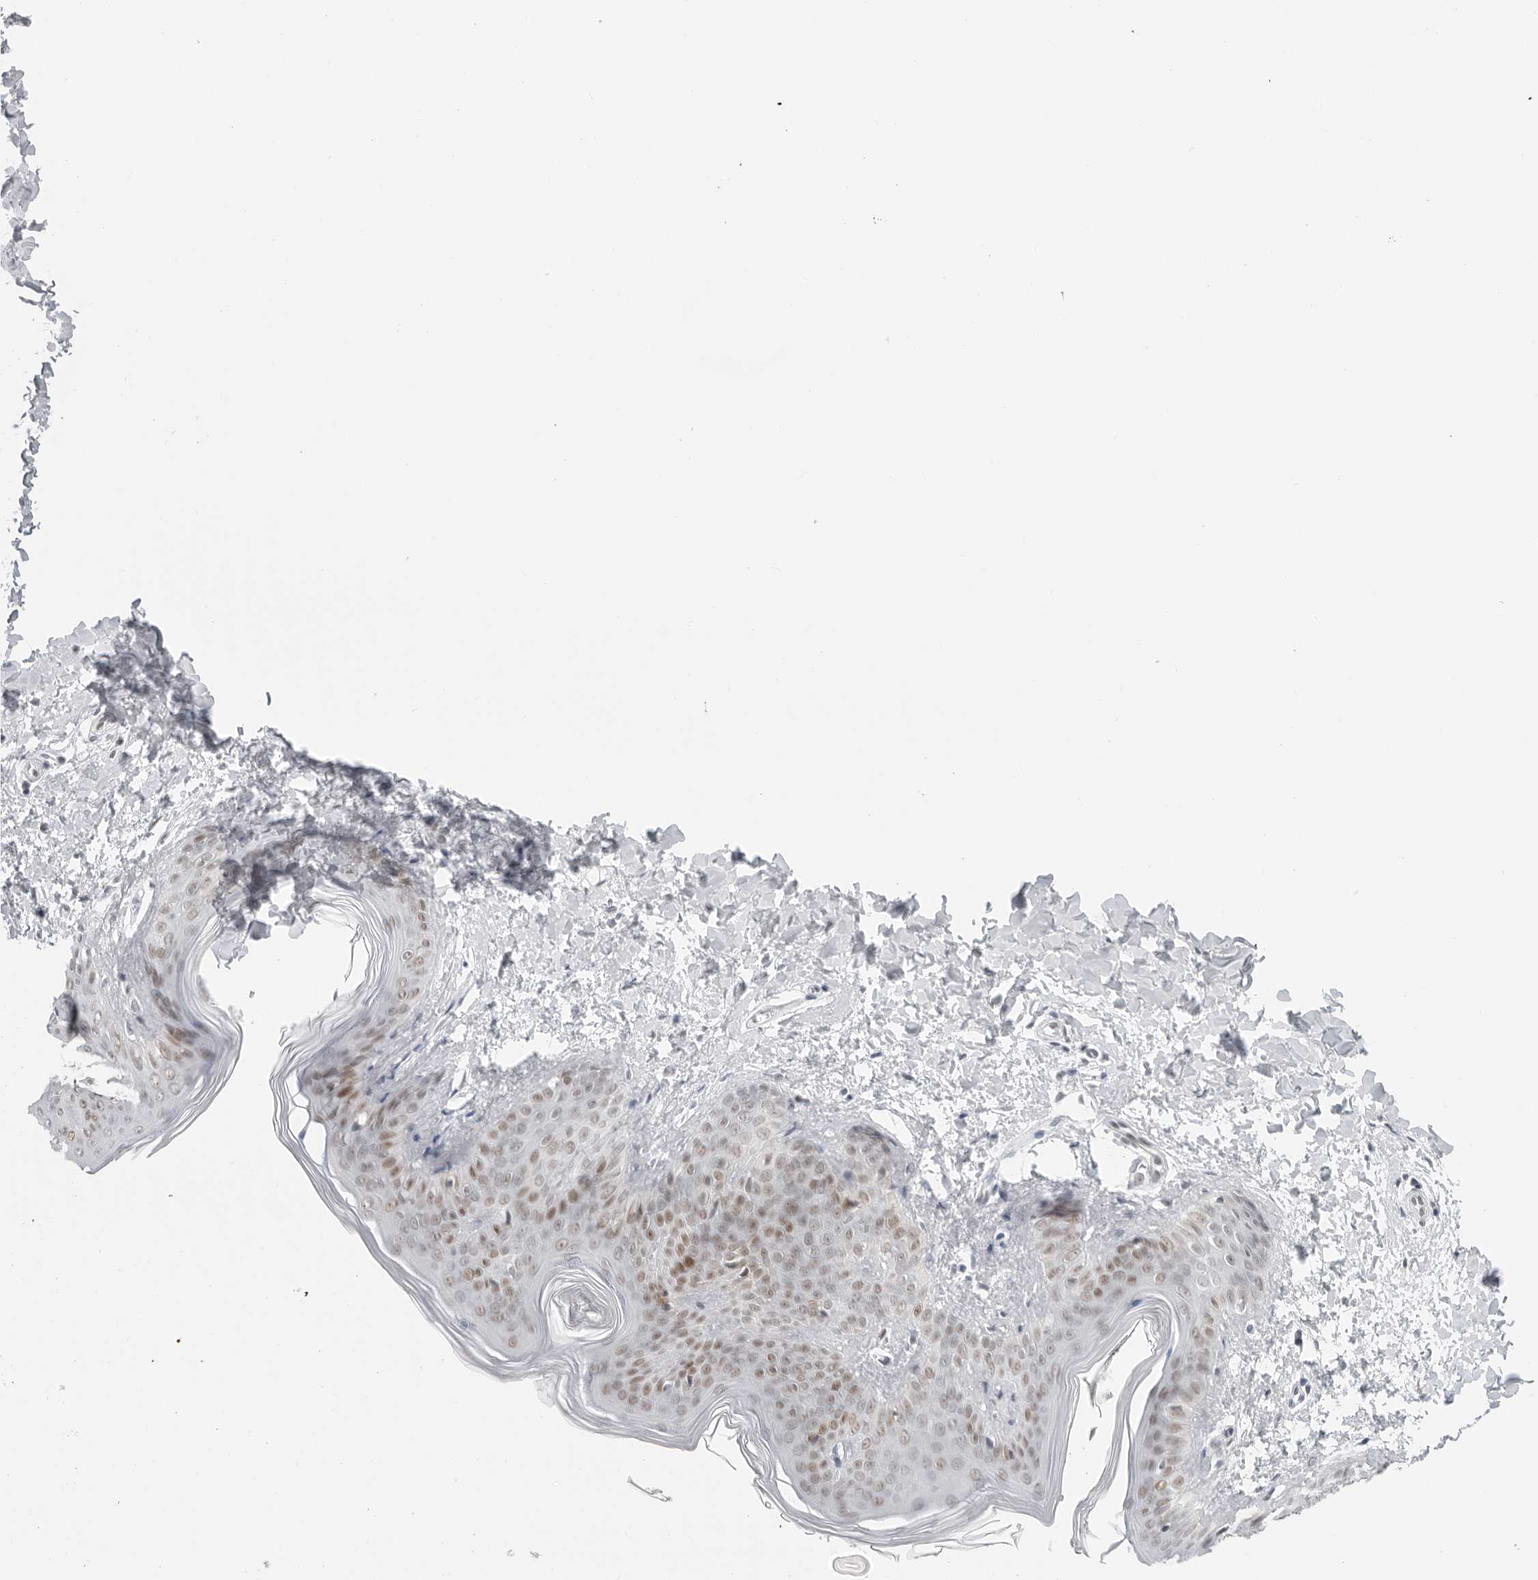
{"staining": {"intensity": "negative", "quantity": "none", "location": "none"}, "tissue": "skin", "cell_type": "Fibroblasts", "image_type": "normal", "snomed": [{"axis": "morphology", "description": "Normal tissue, NOS"}, {"axis": "topography", "description": "Skin"}], "caption": "A high-resolution photomicrograph shows immunohistochemistry (IHC) staining of unremarkable skin, which shows no significant expression in fibroblasts.", "gene": "FOXK2", "patient": {"sex": "female", "age": 17}}